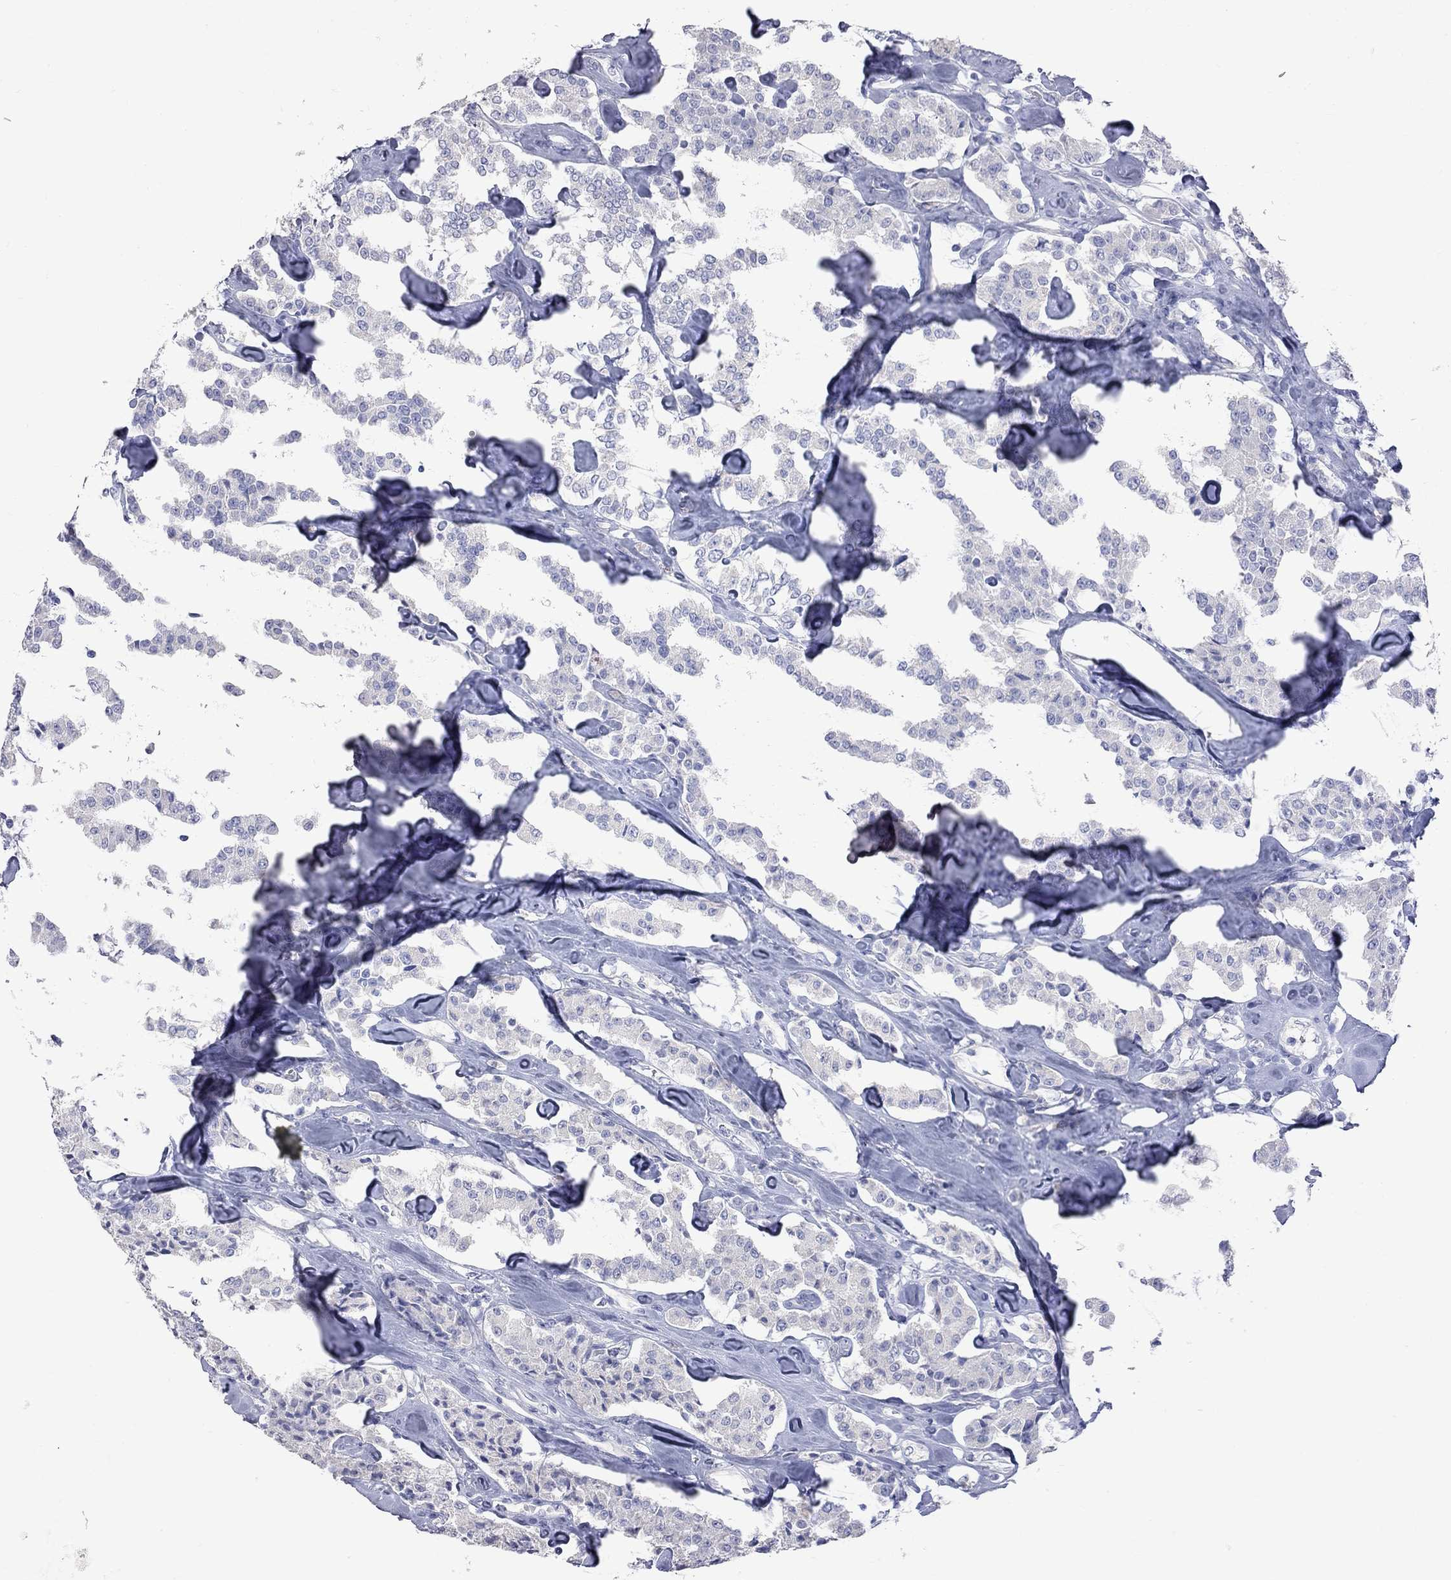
{"staining": {"intensity": "negative", "quantity": "none", "location": "none"}, "tissue": "carcinoid", "cell_type": "Tumor cells", "image_type": "cancer", "snomed": [{"axis": "morphology", "description": "Carcinoid, malignant, NOS"}, {"axis": "topography", "description": "Pancreas"}], "caption": "Tumor cells are negative for brown protein staining in carcinoid (malignant).", "gene": "KCND2", "patient": {"sex": "male", "age": 41}}